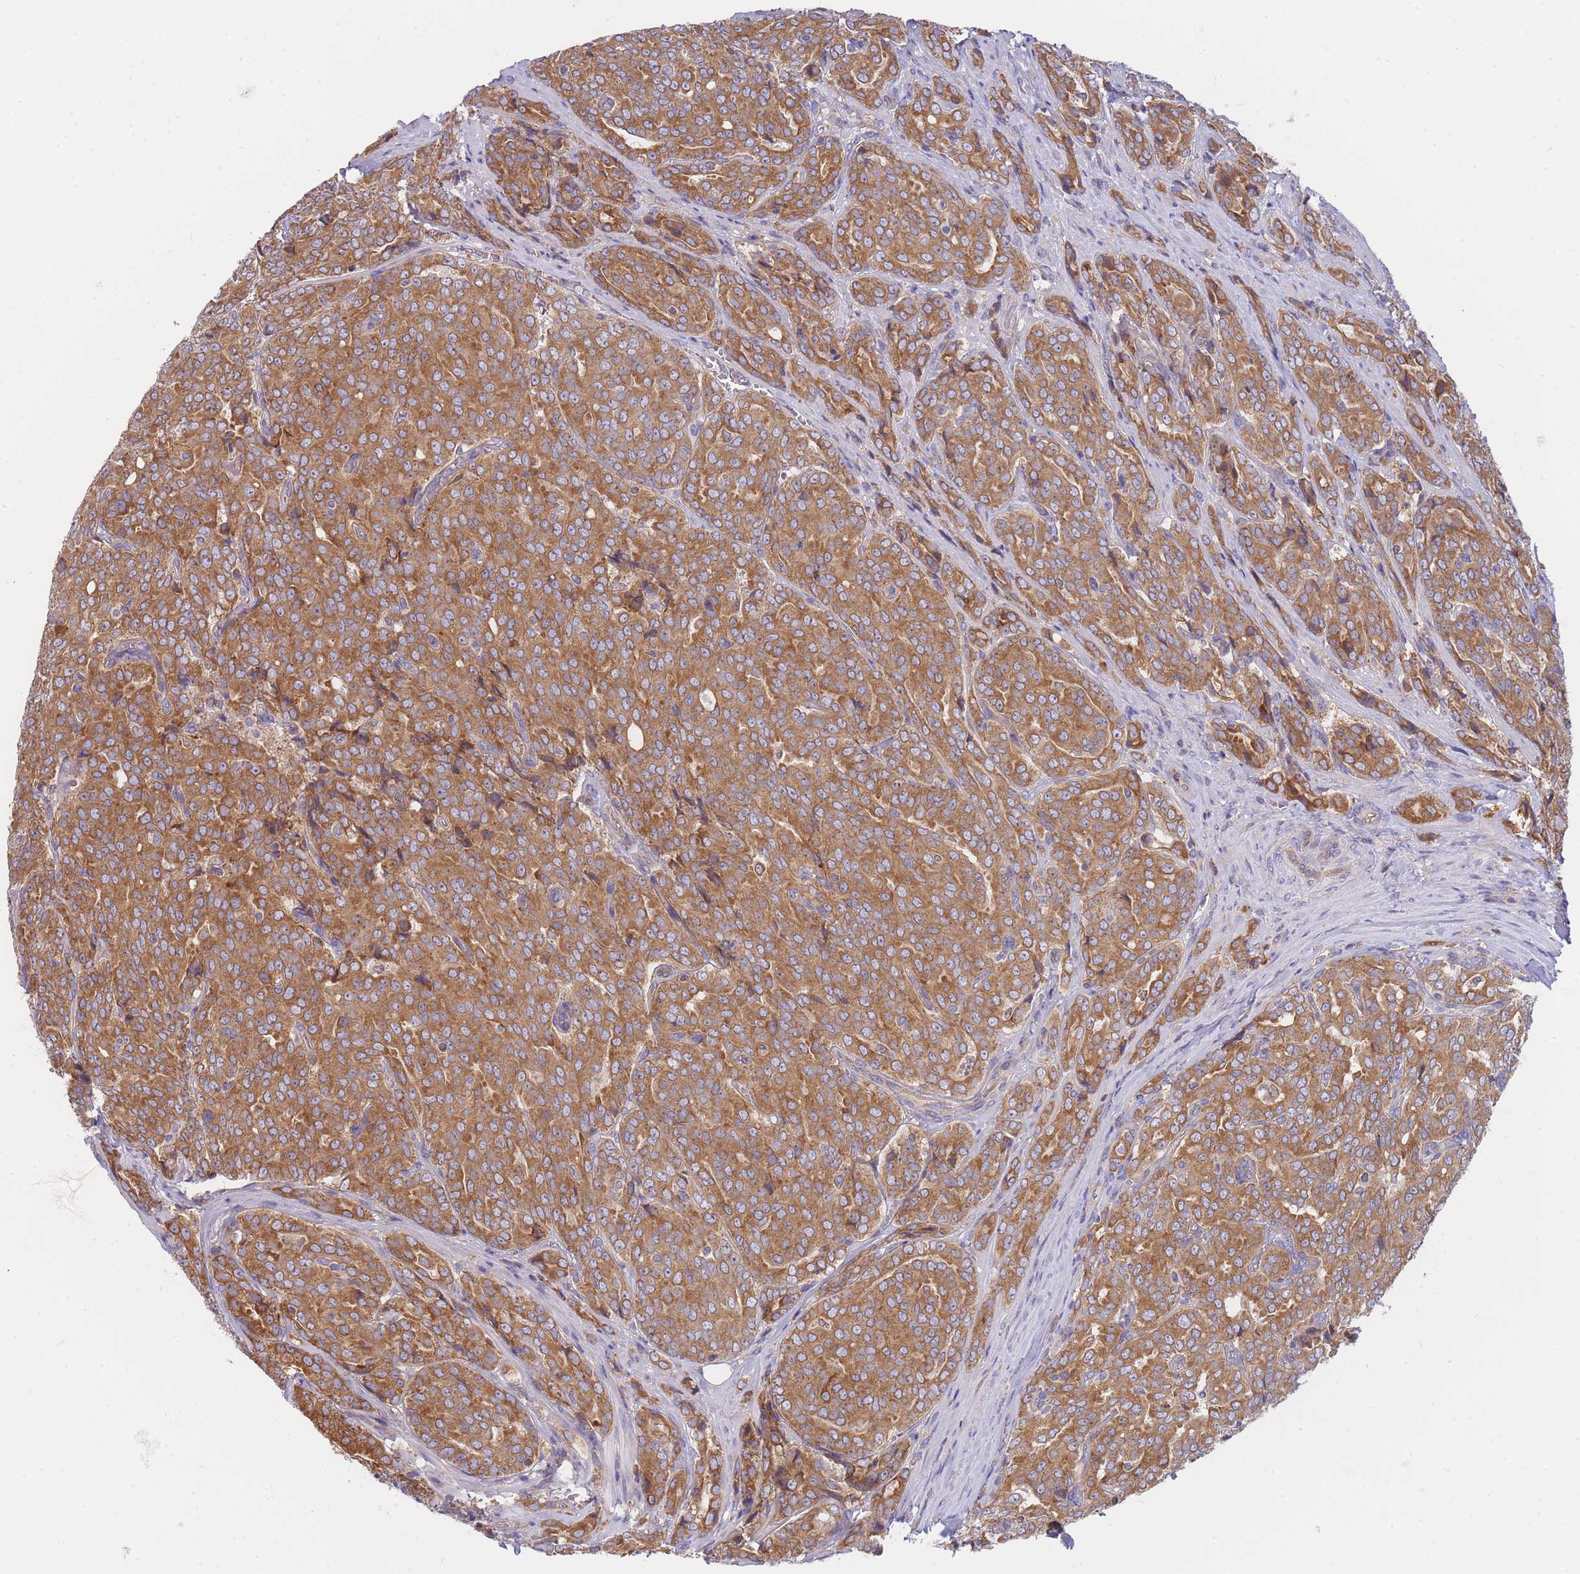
{"staining": {"intensity": "strong", "quantity": ">75%", "location": "cytoplasmic/membranous"}, "tissue": "prostate cancer", "cell_type": "Tumor cells", "image_type": "cancer", "snomed": [{"axis": "morphology", "description": "Adenocarcinoma, High grade"}, {"axis": "topography", "description": "Prostate"}], "caption": "Prostate cancer (adenocarcinoma (high-grade)) stained with a protein marker demonstrates strong staining in tumor cells.", "gene": "SH2B2", "patient": {"sex": "male", "age": 68}}